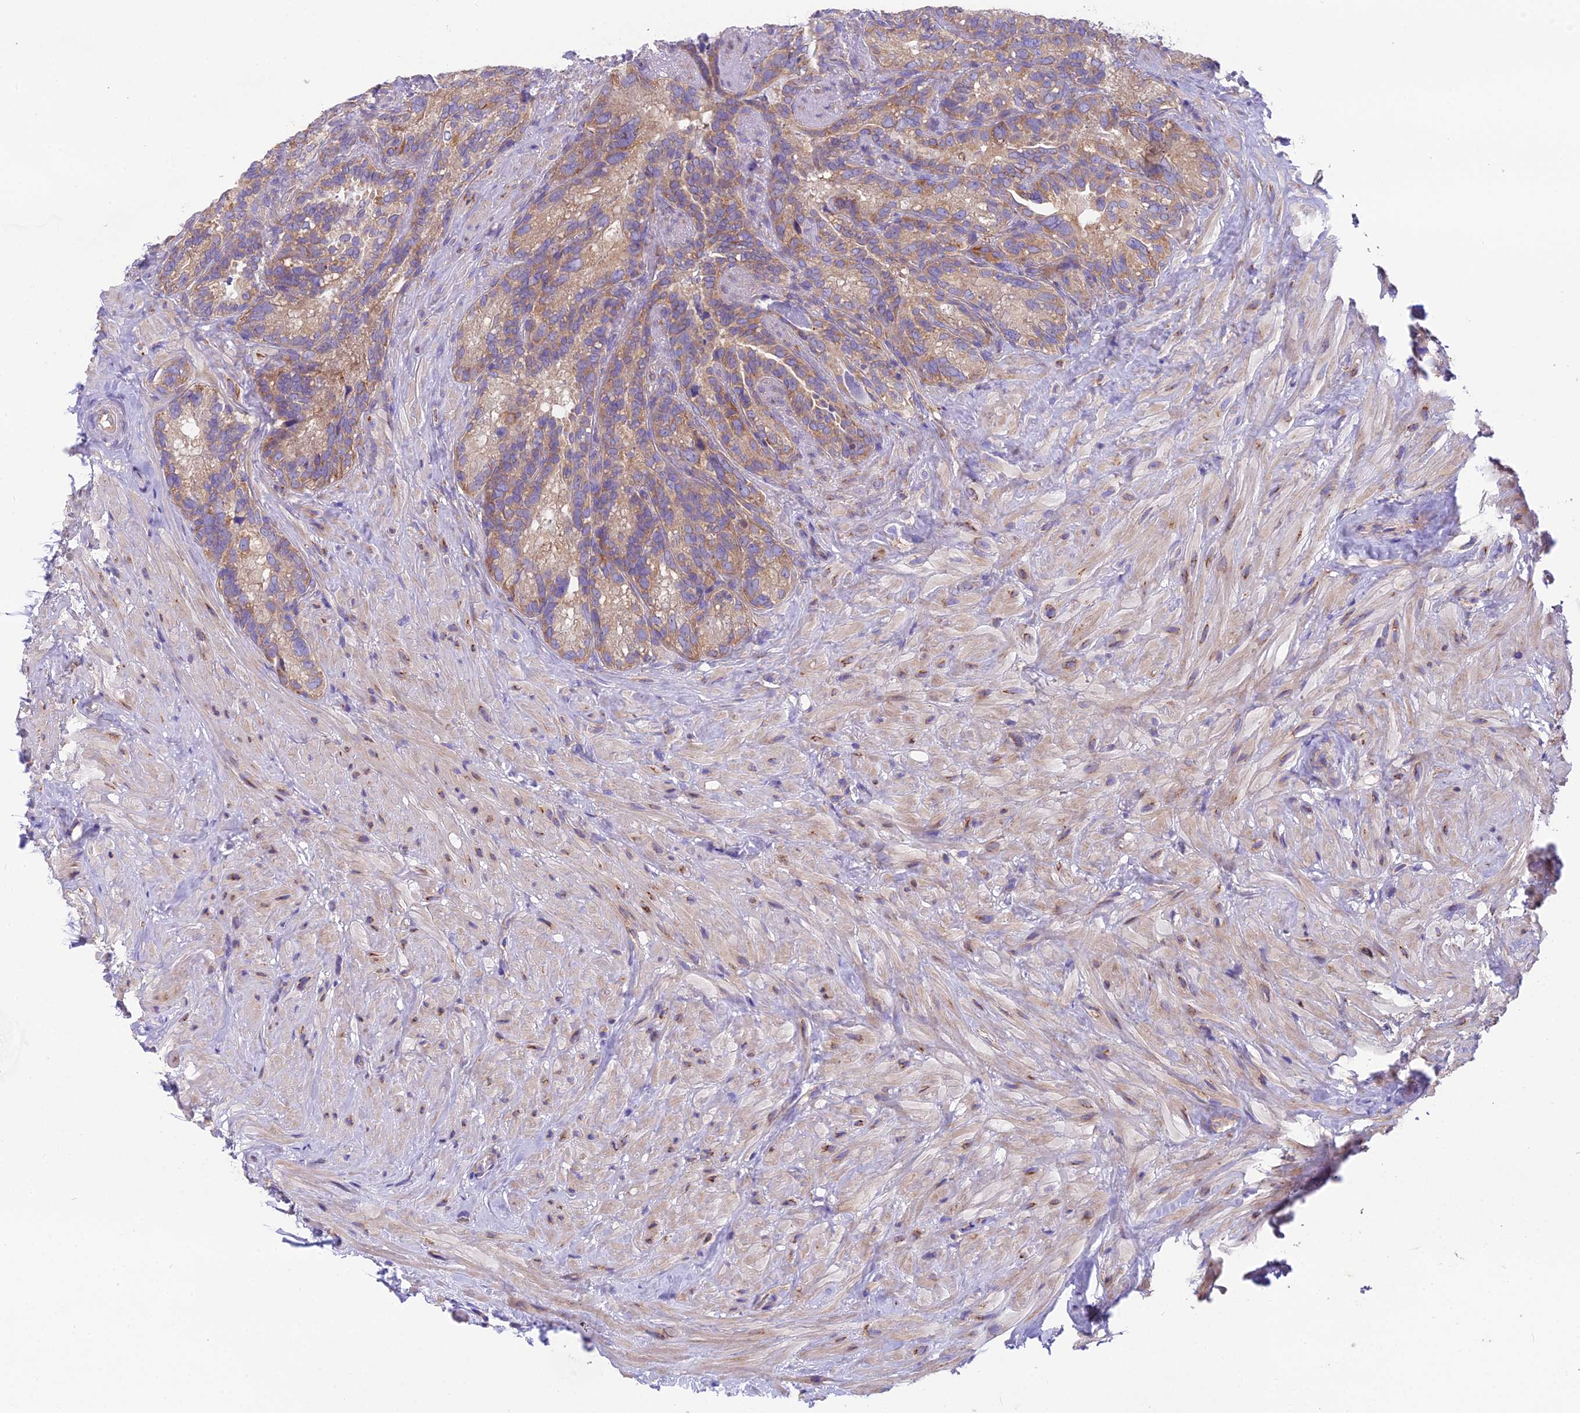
{"staining": {"intensity": "moderate", "quantity": ">75%", "location": "cytoplasmic/membranous"}, "tissue": "seminal vesicle", "cell_type": "Glandular cells", "image_type": "normal", "snomed": [{"axis": "morphology", "description": "Normal tissue, NOS"}, {"axis": "topography", "description": "Seminal veicle"}], "caption": "This is a photomicrograph of IHC staining of benign seminal vesicle, which shows moderate expression in the cytoplasmic/membranous of glandular cells.", "gene": "BLOC1S4", "patient": {"sex": "male", "age": 62}}